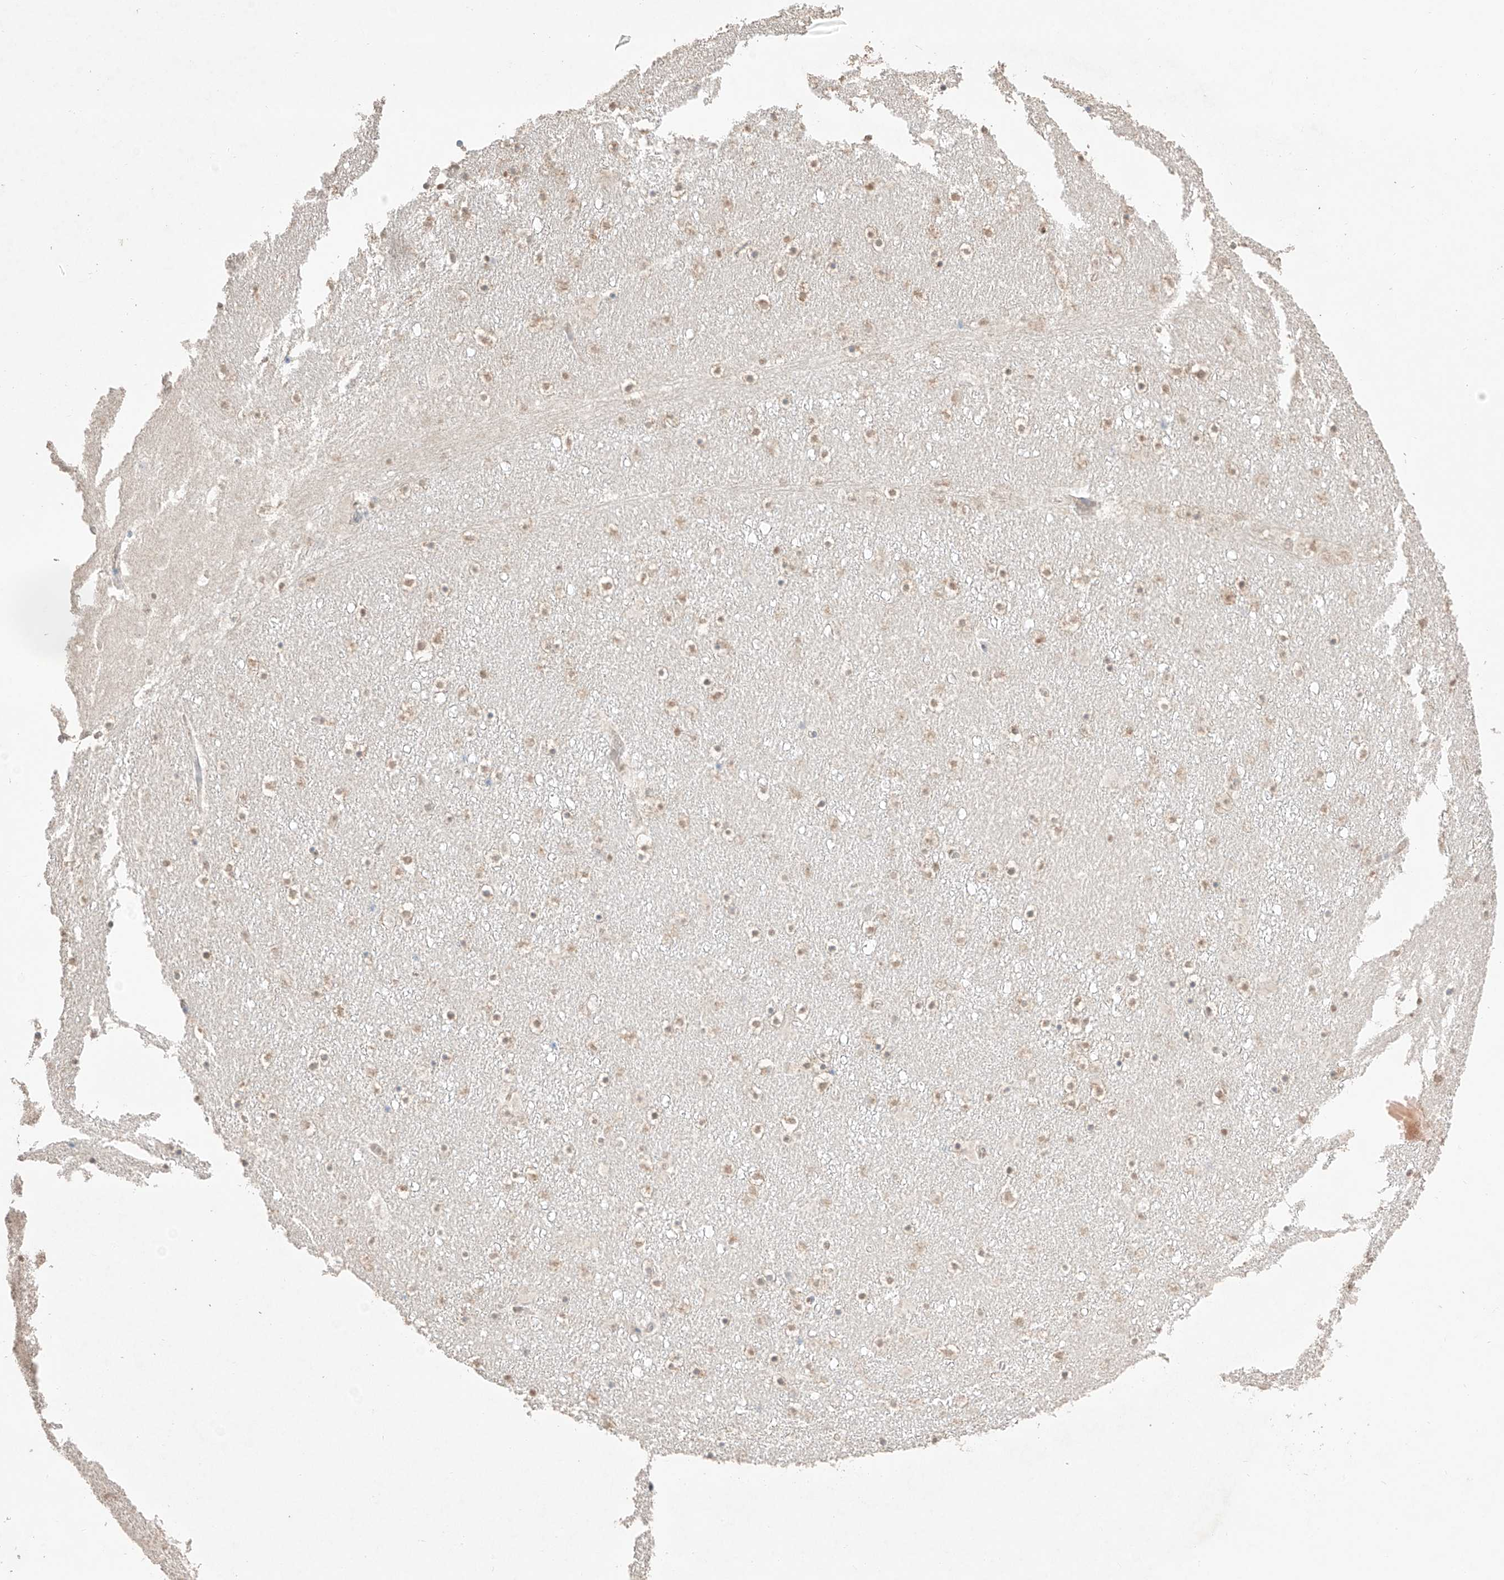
{"staining": {"intensity": "weak", "quantity": "25%-75%", "location": "cytoplasmic/membranous,nuclear"}, "tissue": "caudate", "cell_type": "Glial cells", "image_type": "normal", "snomed": [{"axis": "morphology", "description": "Normal tissue, NOS"}, {"axis": "topography", "description": "Lateral ventricle wall"}], "caption": "This is an image of immunohistochemistry (IHC) staining of unremarkable caudate, which shows weak positivity in the cytoplasmic/membranous,nuclear of glial cells.", "gene": "APIP", "patient": {"sex": "male", "age": 45}}